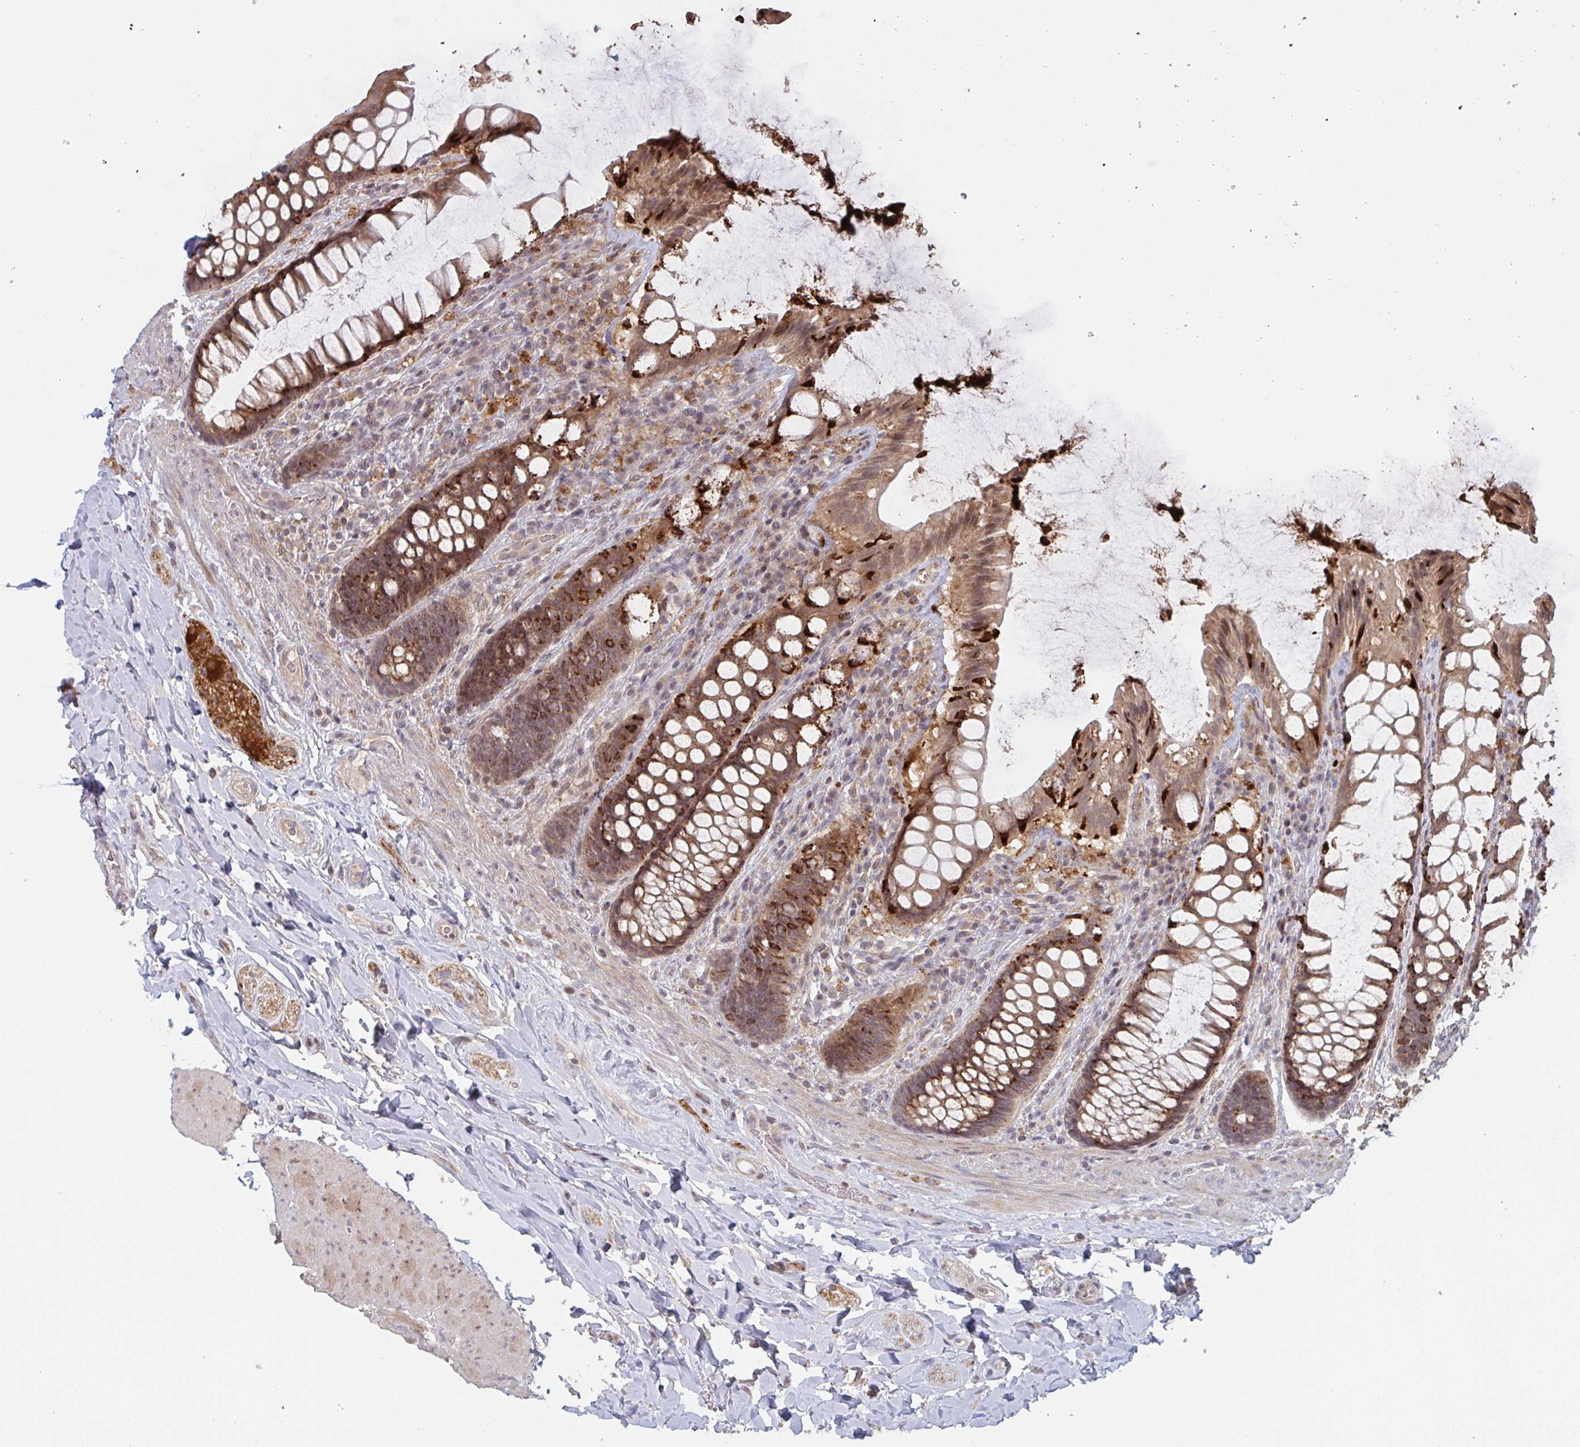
{"staining": {"intensity": "strong", "quantity": ">75%", "location": "cytoplasmic/membranous"}, "tissue": "rectum", "cell_type": "Glandular cells", "image_type": "normal", "snomed": [{"axis": "morphology", "description": "Normal tissue, NOS"}, {"axis": "topography", "description": "Rectum"}], "caption": "Strong cytoplasmic/membranous expression is present in approximately >75% of glandular cells in unremarkable rectum. Immunohistochemistry stains the protein of interest in brown and the nuclei are stained blue.", "gene": "DCST1", "patient": {"sex": "female", "age": 58}}